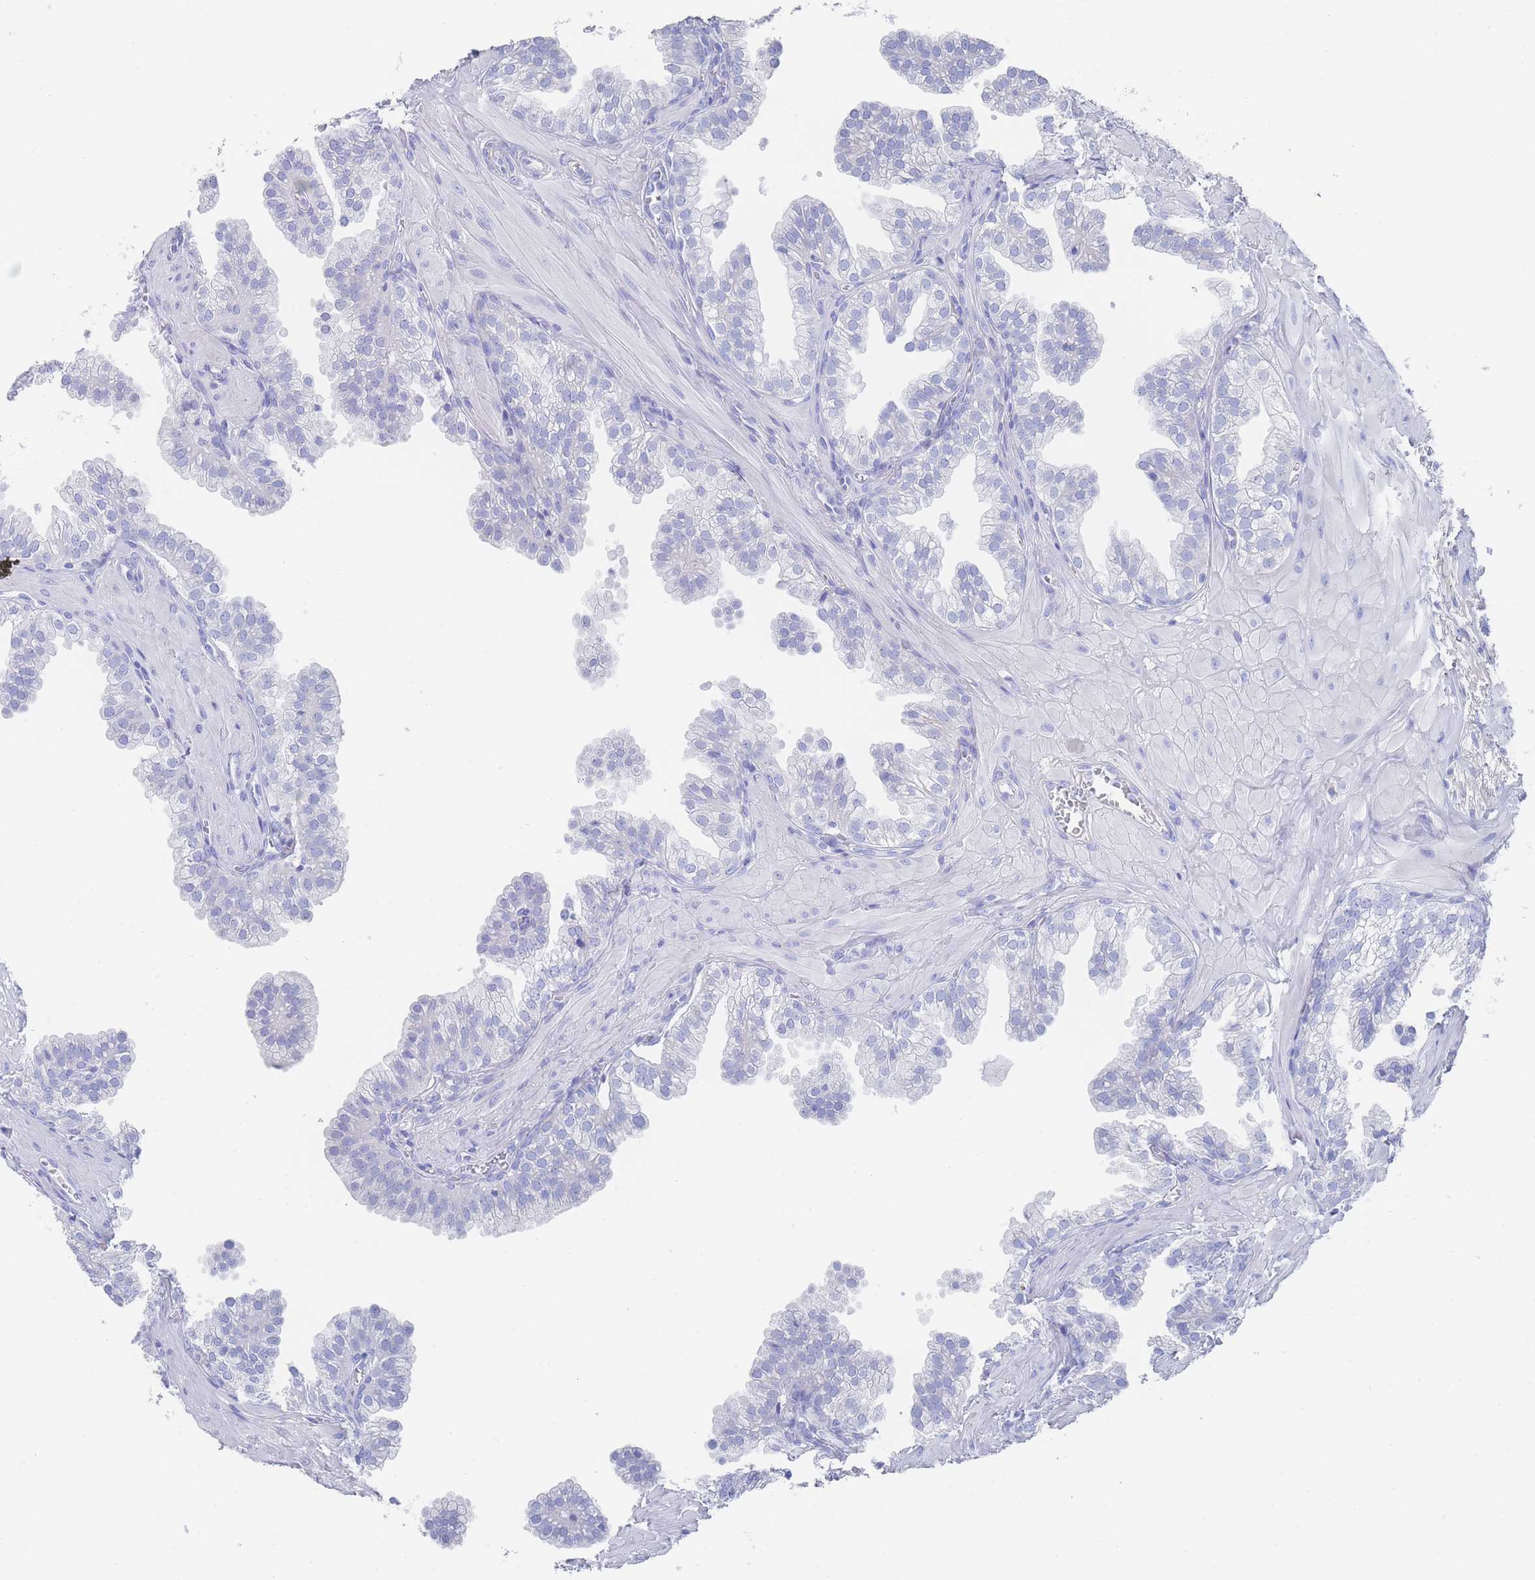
{"staining": {"intensity": "negative", "quantity": "none", "location": "none"}, "tissue": "prostate", "cell_type": "Glandular cells", "image_type": "normal", "snomed": [{"axis": "morphology", "description": "Normal tissue, NOS"}, {"axis": "topography", "description": "Prostate"}, {"axis": "topography", "description": "Peripheral nerve tissue"}], "caption": "Histopathology image shows no significant protein staining in glandular cells of benign prostate.", "gene": "LRRC37A2", "patient": {"sex": "male", "age": 55}}